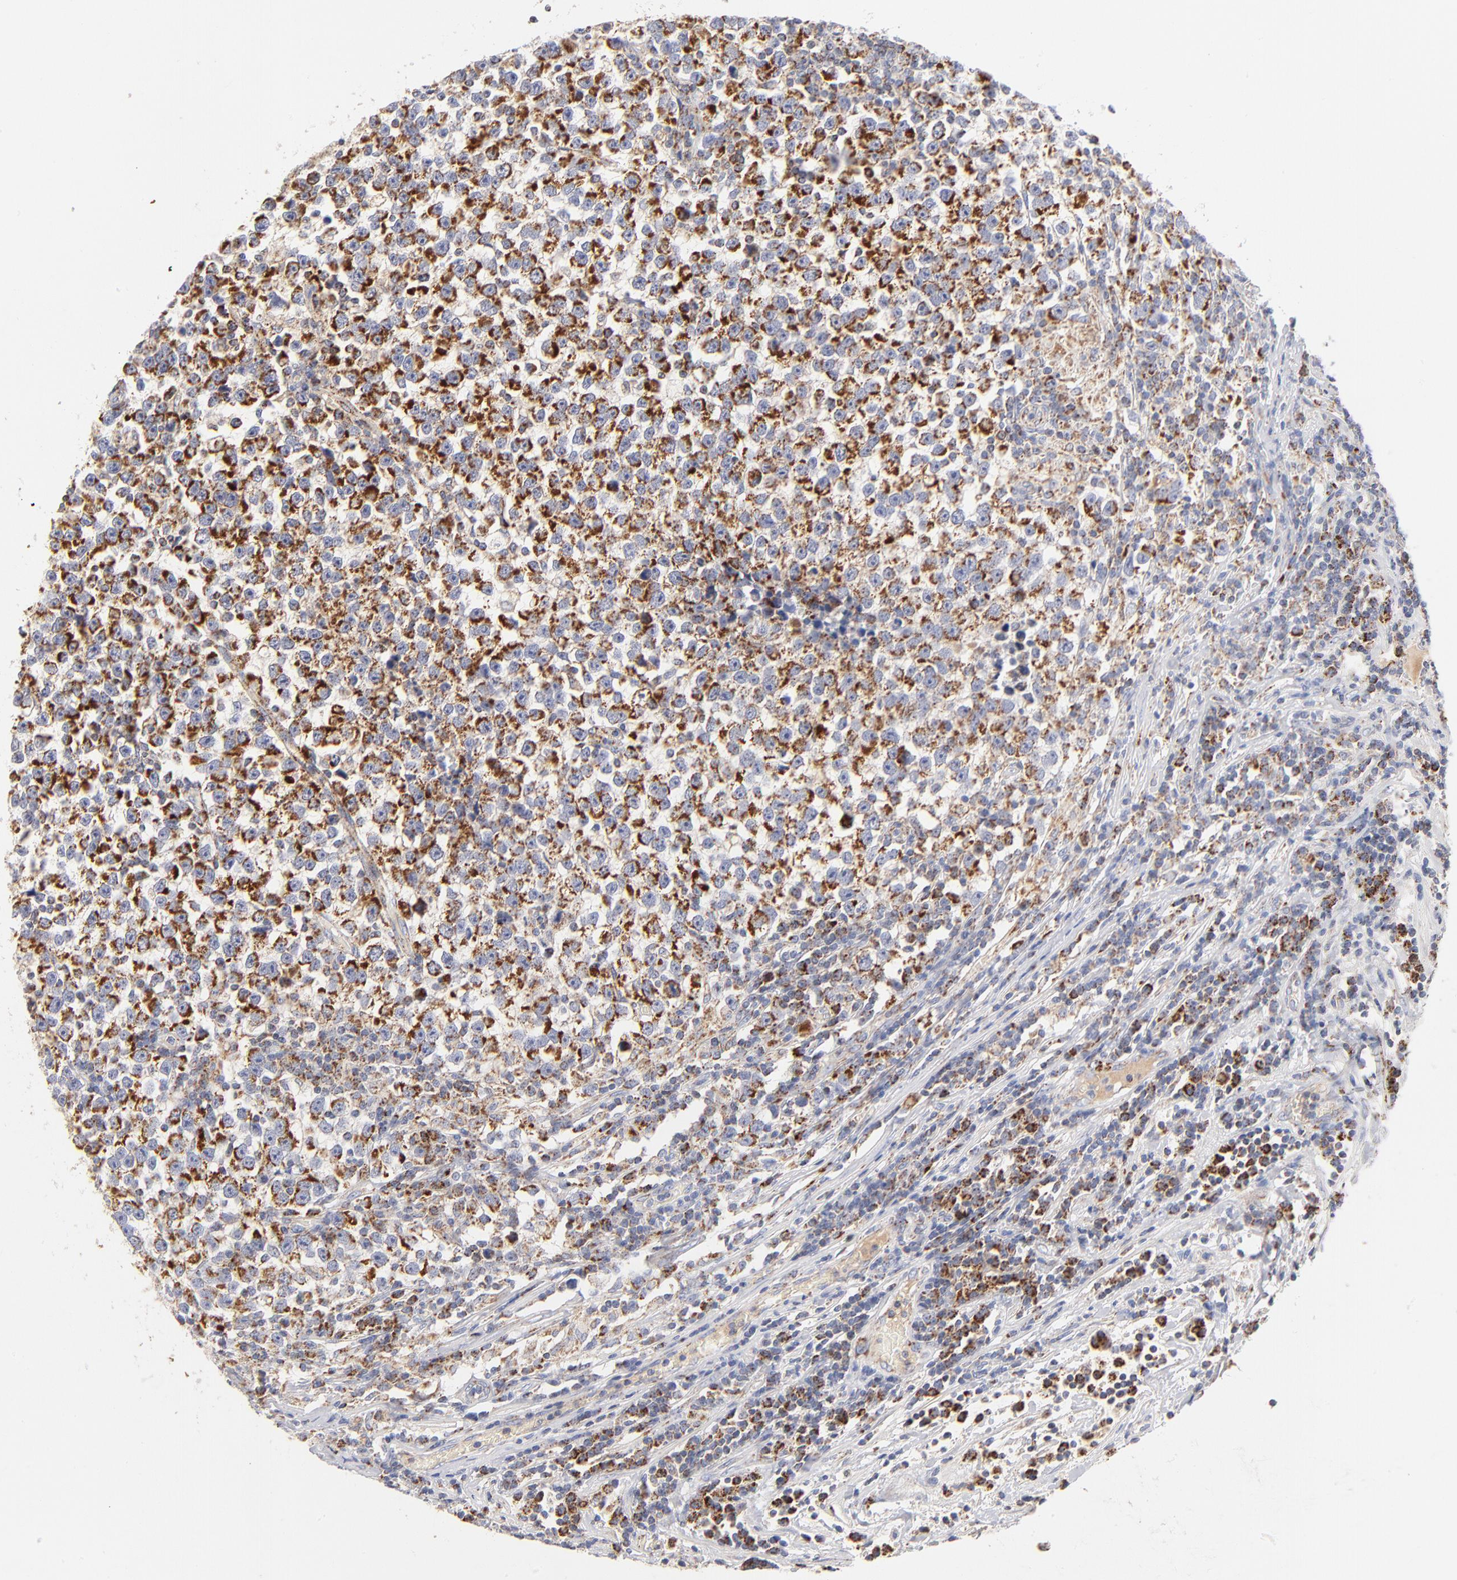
{"staining": {"intensity": "strong", "quantity": ">75%", "location": "cytoplasmic/membranous"}, "tissue": "testis cancer", "cell_type": "Tumor cells", "image_type": "cancer", "snomed": [{"axis": "morphology", "description": "Seminoma, NOS"}, {"axis": "topography", "description": "Testis"}], "caption": "The immunohistochemical stain highlights strong cytoplasmic/membranous staining in tumor cells of testis seminoma tissue.", "gene": "DLAT", "patient": {"sex": "male", "age": 43}}